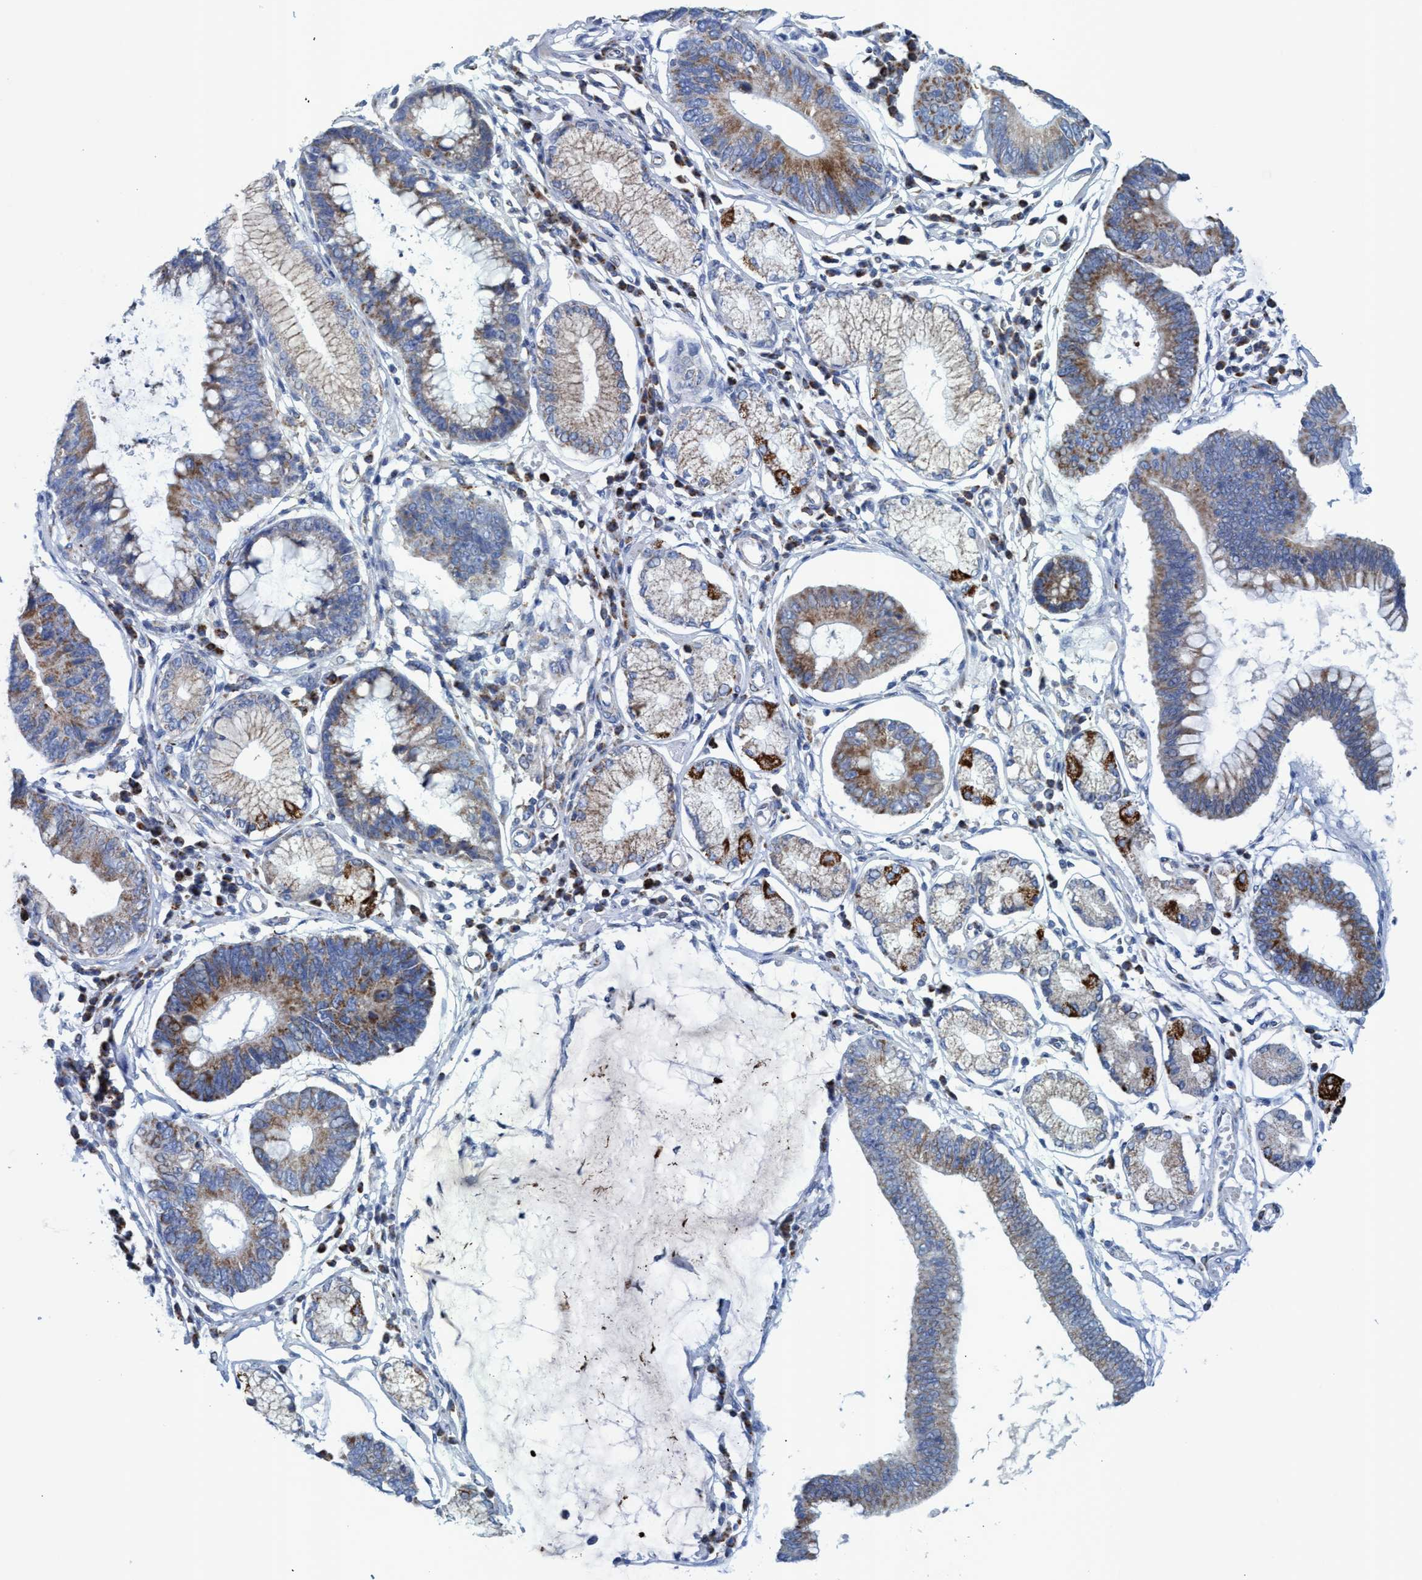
{"staining": {"intensity": "moderate", "quantity": "25%-75%", "location": "cytoplasmic/membranous"}, "tissue": "stomach cancer", "cell_type": "Tumor cells", "image_type": "cancer", "snomed": [{"axis": "morphology", "description": "Adenocarcinoma, NOS"}, {"axis": "topography", "description": "Stomach"}], "caption": "Stomach cancer (adenocarcinoma) stained with a protein marker exhibits moderate staining in tumor cells.", "gene": "GGA3", "patient": {"sex": "male", "age": 59}}